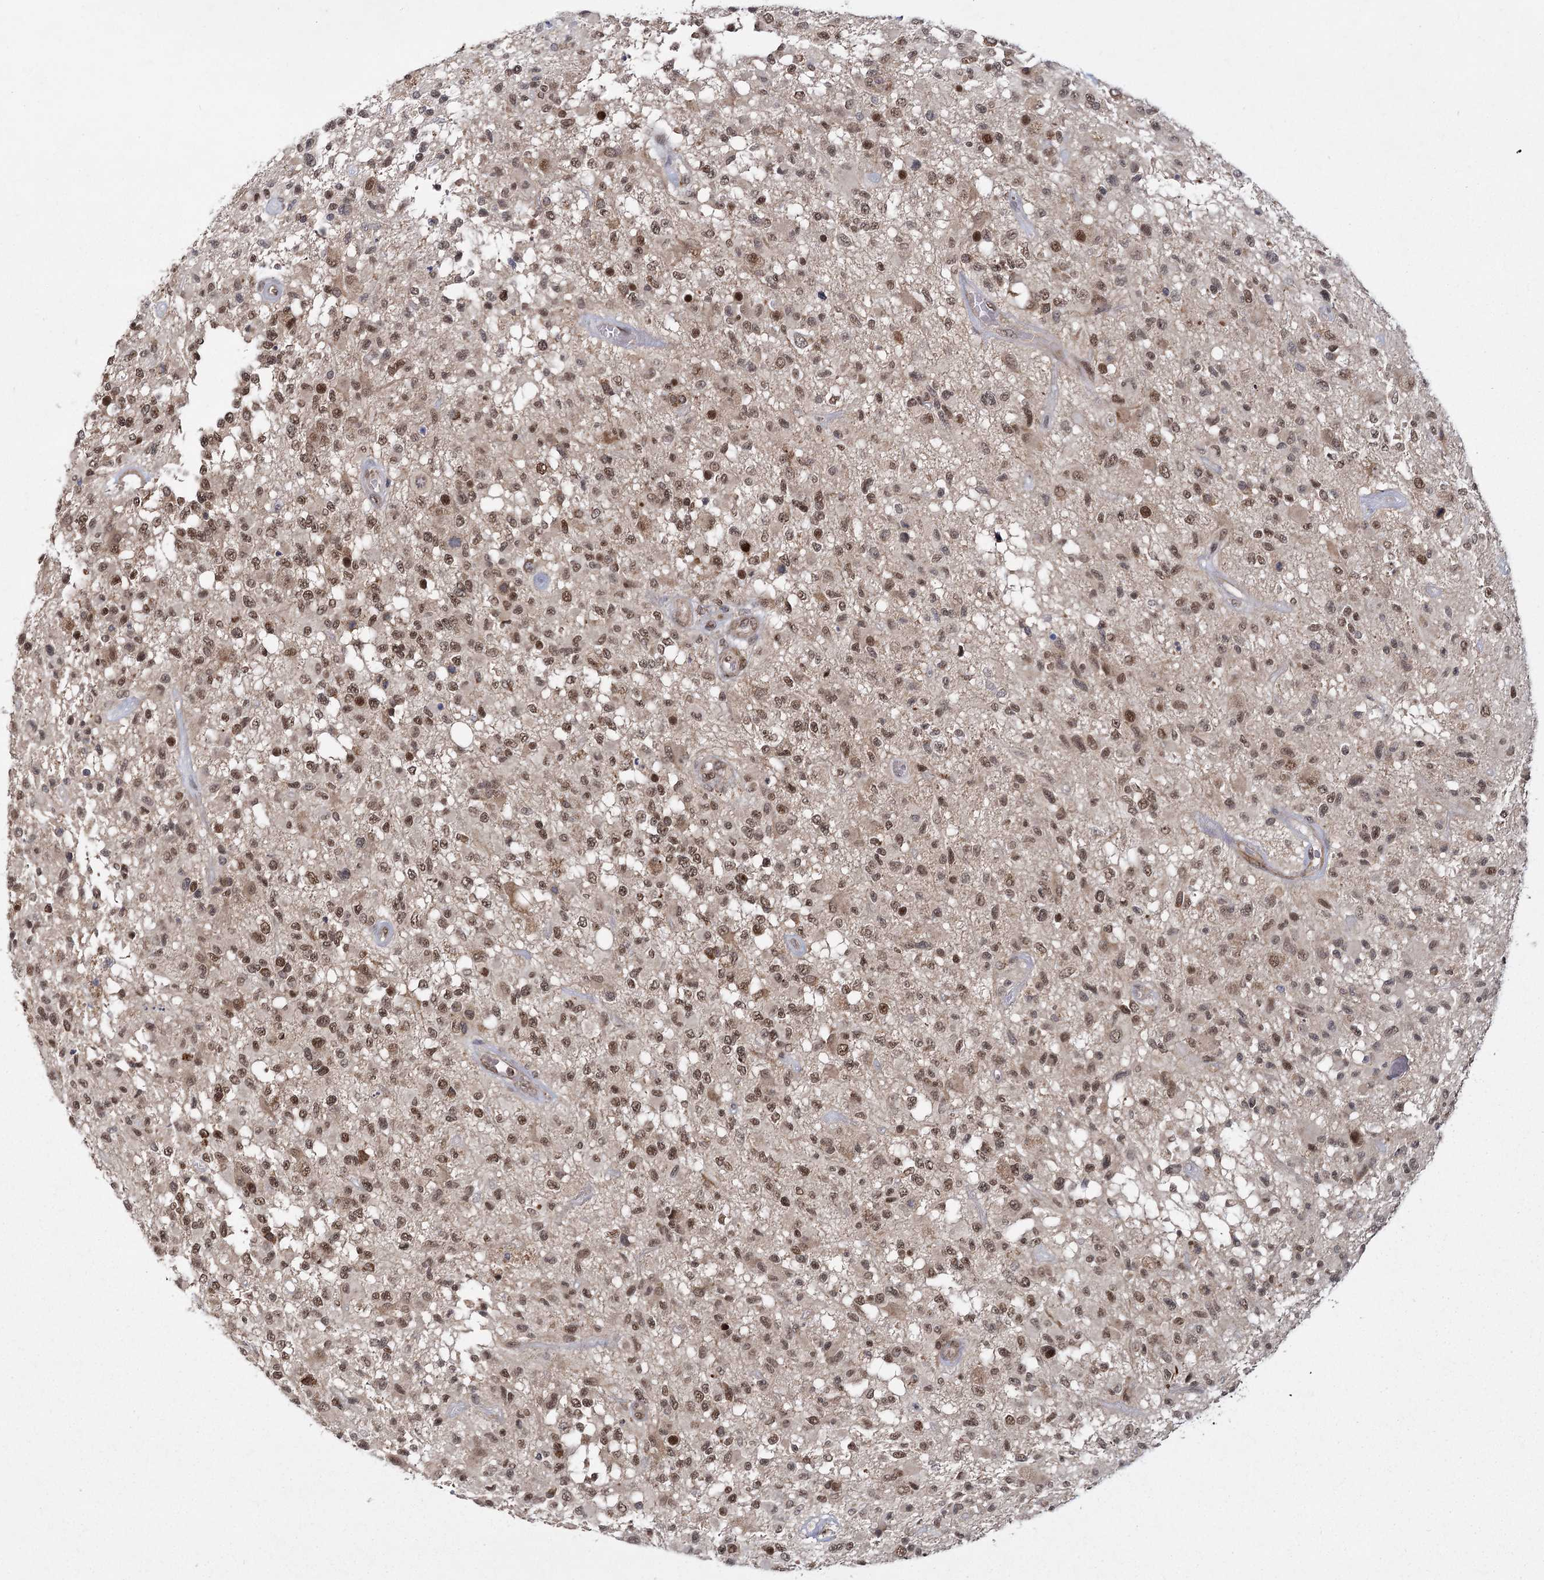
{"staining": {"intensity": "moderate", "quantity": ">75%", "location": "nuclear"}, "tissue": "glioma", "cell_type": "Tumor cells", "image_type": "cancer", "snomed": [{"axis": "morphology", "description": "Glioma, malignant, High grade"}, {"axis": "morphology", "description": "Glioblastoma, NOS"}, {"axis": "topography", "description": "Brain"}], "caption": "An image of glioblastoma stained for a protein shows moderate nuclear brown staining in tumor cells.", "gene": "ZCCHC24", "patient": {"sex": "male", "age": 60}}